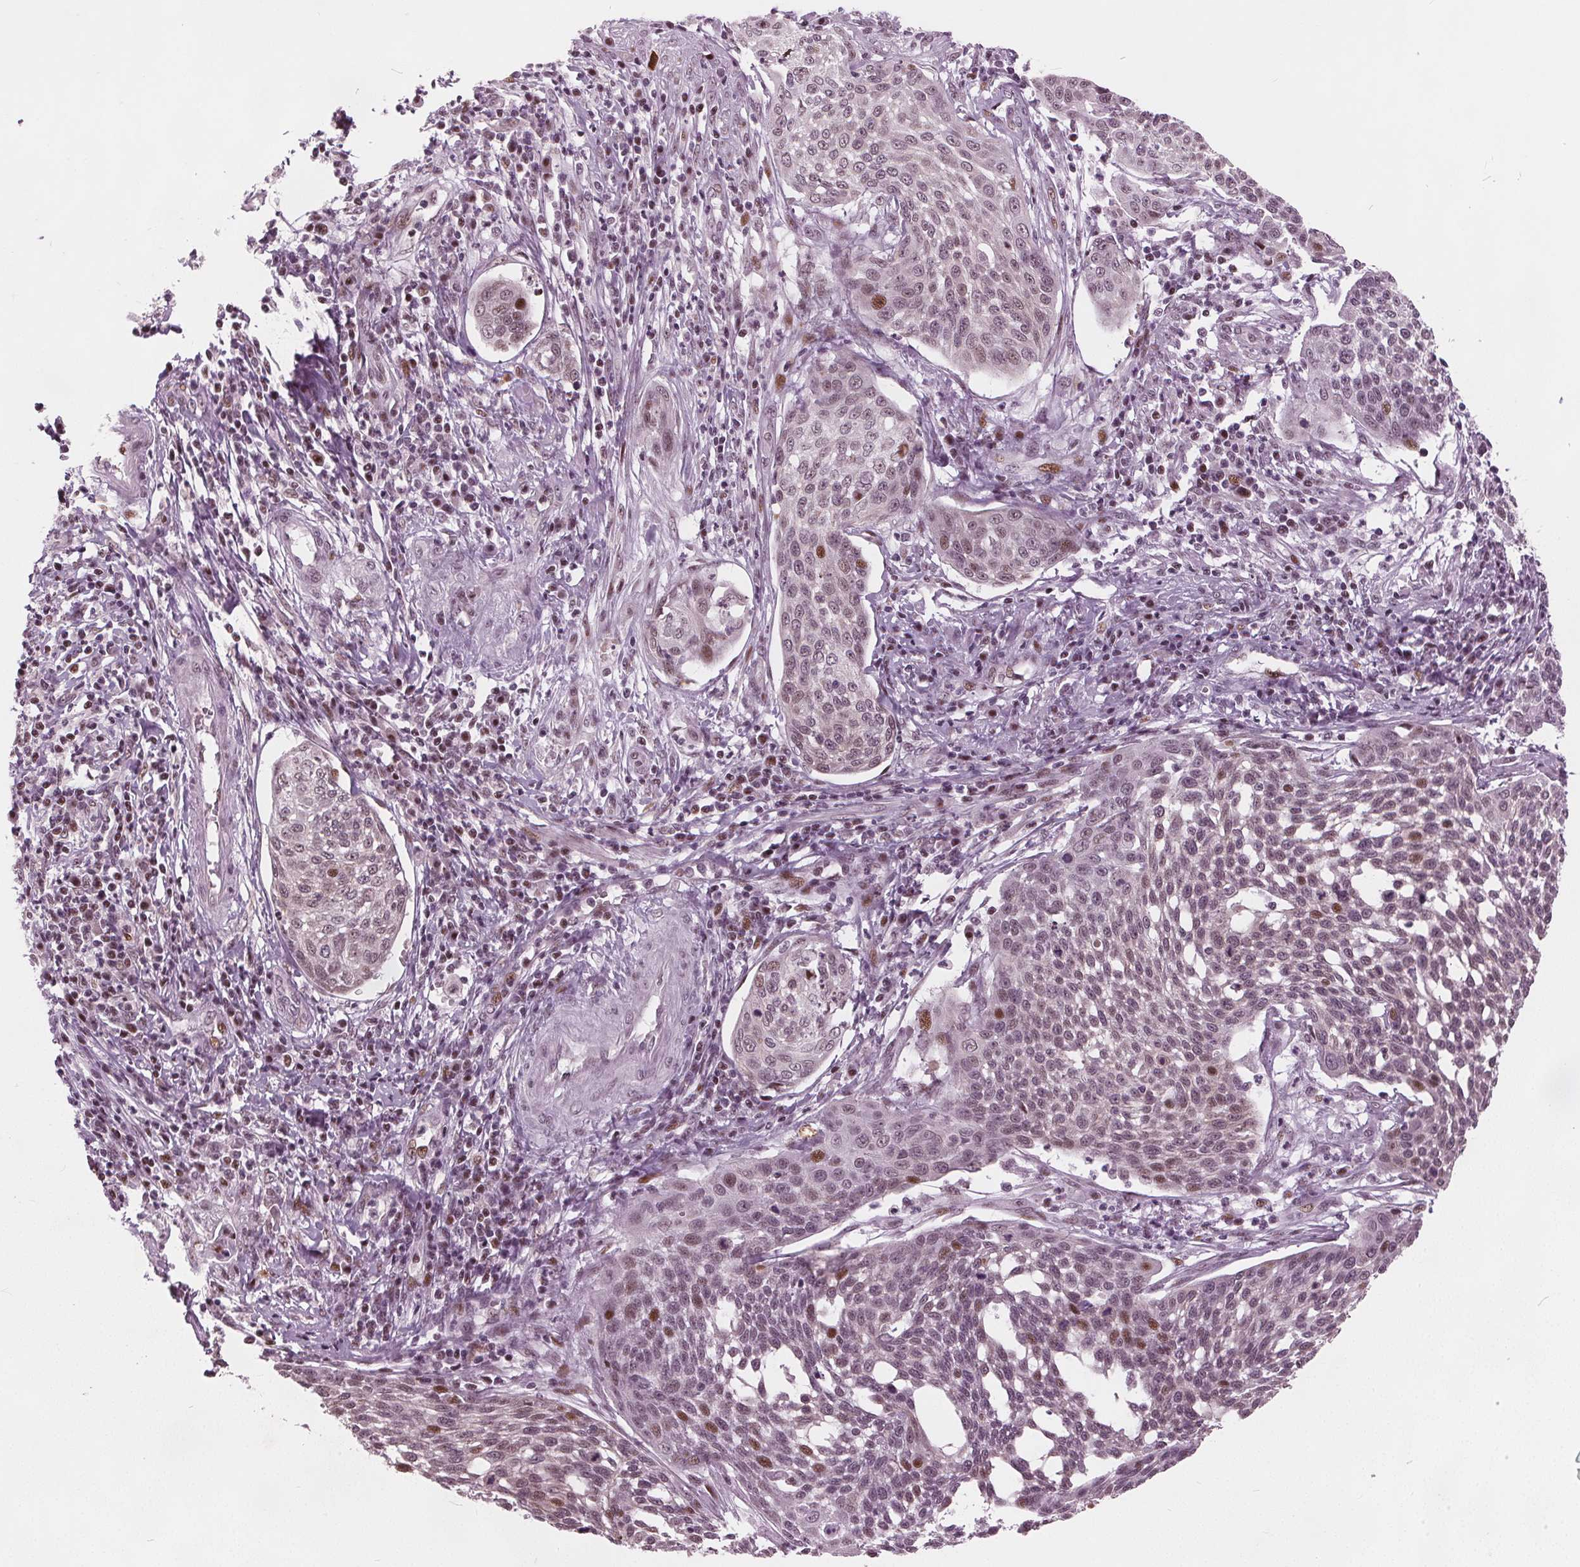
{"staining": {"intensity": "weak", "quantity": "25%-75%", "location": "nuclear"}, "tissue": "cervical cancer", "cell_type": "Tumor cells", "image_type": "cancer", "snomed": [{"axis": "morphology", "description": "Squamous cell carcinoma, NOS"}, {"axis": "topography", "description": "Cervix"}], "caption": "Human cervical squamous cell carcinoma stained with a protein marker reveals weak staining in tumor cells.", "gene": "TTC34", "patient": {"sex": "female", "age": 34}}